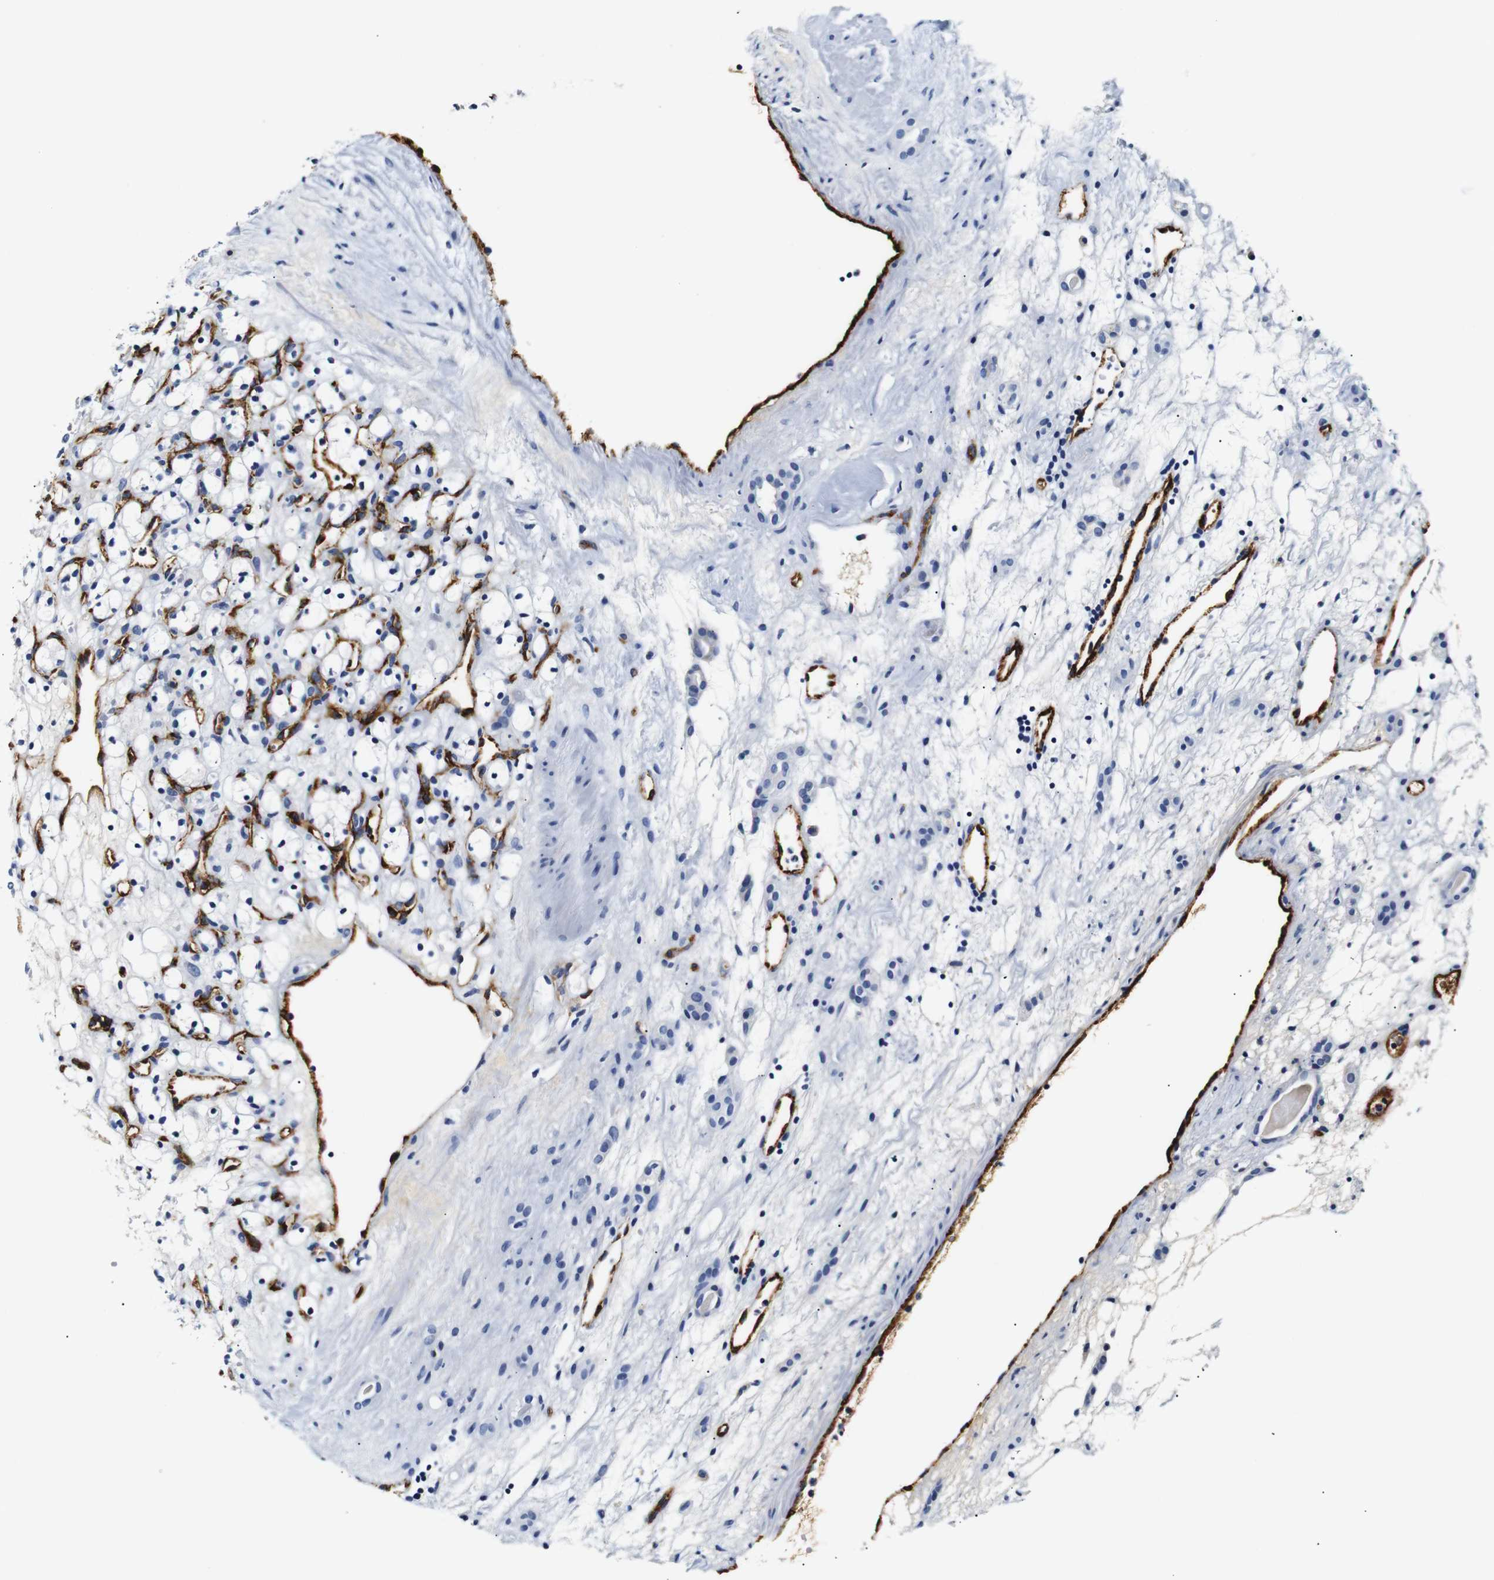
{"staining": {"intensity": "negative", "quantity": "none", "location": "none"}, "tissue": "renal cancer", "cell_type": "Tumor cells", "image_type": "cancer", "snomed": [{"axis": "morphology", "description": "Adenocarcinoma, NOS"}, {"axis": "topography", "description": "Kidney"}], "caption": "Protein analysis of renal cancer demonstrates no significant positivity in tumor cells.", "gene": "MUC4", "patient": {"sex": "female", "age": 60}}